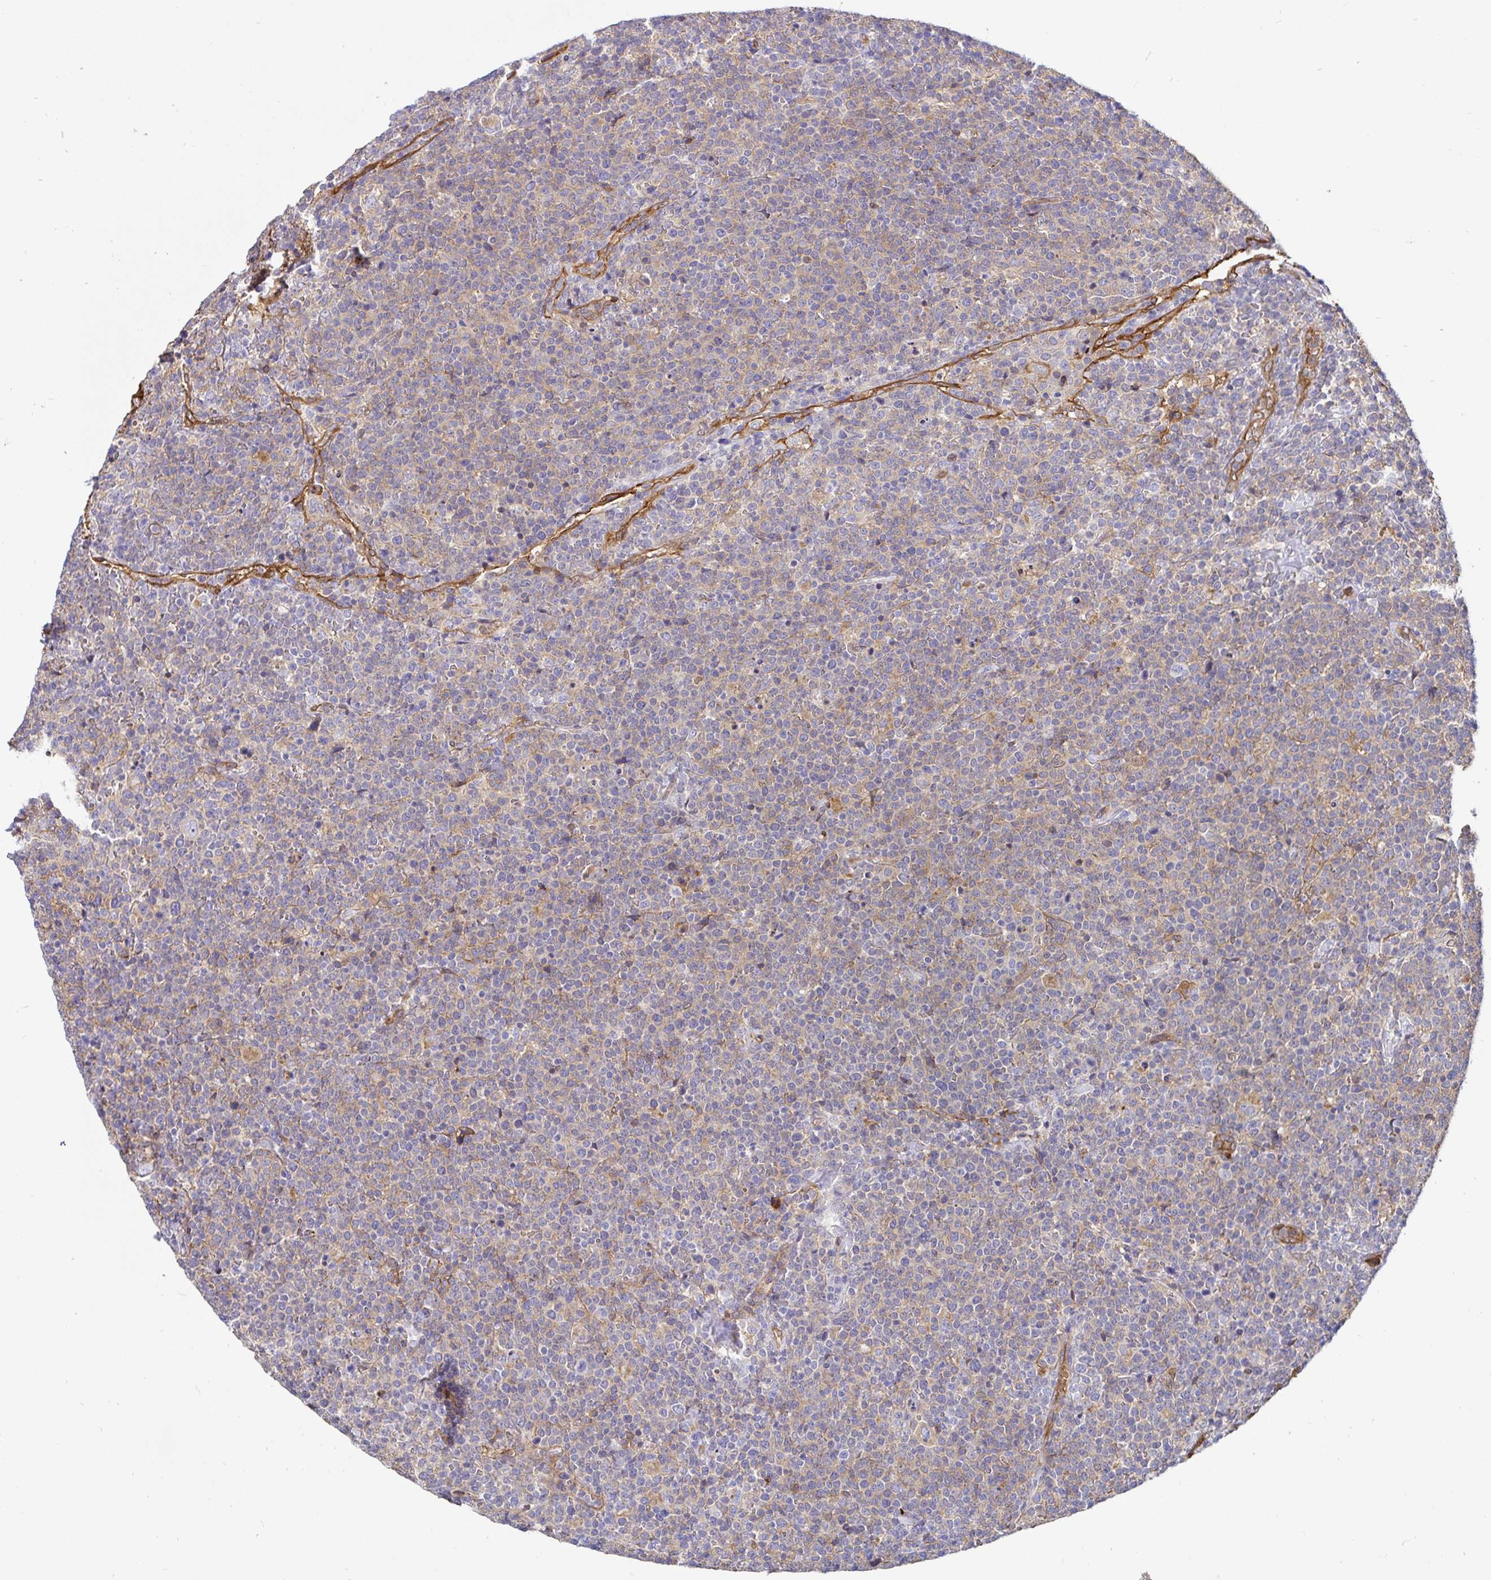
{"staining": {"intensity": "weak", "quantity": "<25%", "location": "cytoplasmic/membranous"}, "tissue": "lymphoma", "cell_type": "Tumor cells", "image_type": "cancer", "snomed": [{"axis": "morphology", "description": "Malignant lymphoma, non-Hodgkin's type, High grade"}, {"axis": "topography", "description": "Lymph node"}], "caption": "The photomicrograph displays no significant positivity in tumor cells of high-grade malignant lymphoma, non-Hodgkin's type.", "gene": "ANXA2", "patient": {"sex": "male", "age": 61}}